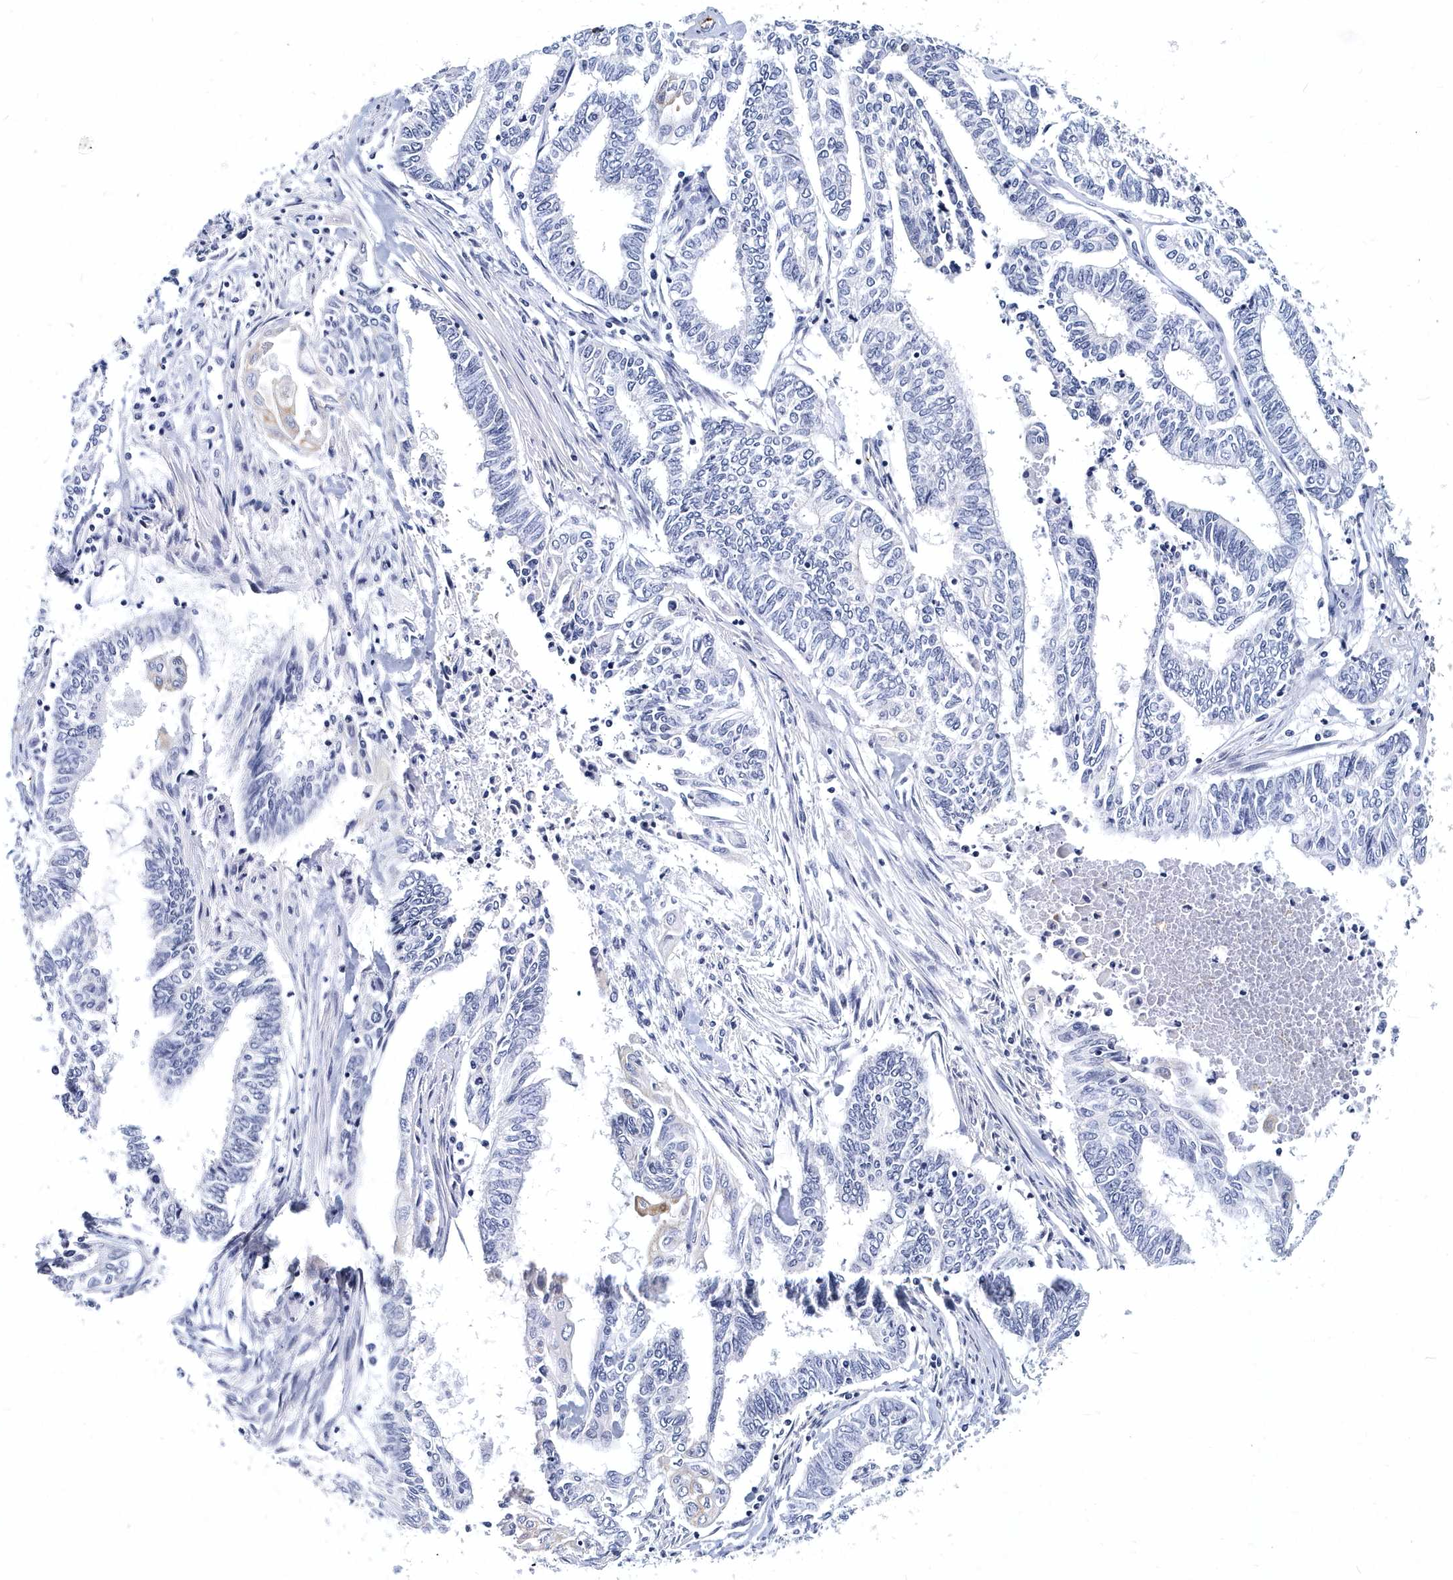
{"staining": {"intensity": "negative", "quantity": "none", "location": "none"}, "tissue": "endometrial cancer", "cell_type": "Tumor cells", "image_type": "cancer", "snomed": [{"axis": "morphology", "description": "Adenocarcinoma, NOS"}, {"axis": "topography", "description": "Uterus"}, {"axis": "topography", "description": "Endometrium"}], "caption": "Adenocarcinoma (endometrial) was stained to show a protein in brown. There is no significant staining in tumor cells.", "gene": "ITGA2B", "patient": {"sex": "female", "age": 70}}